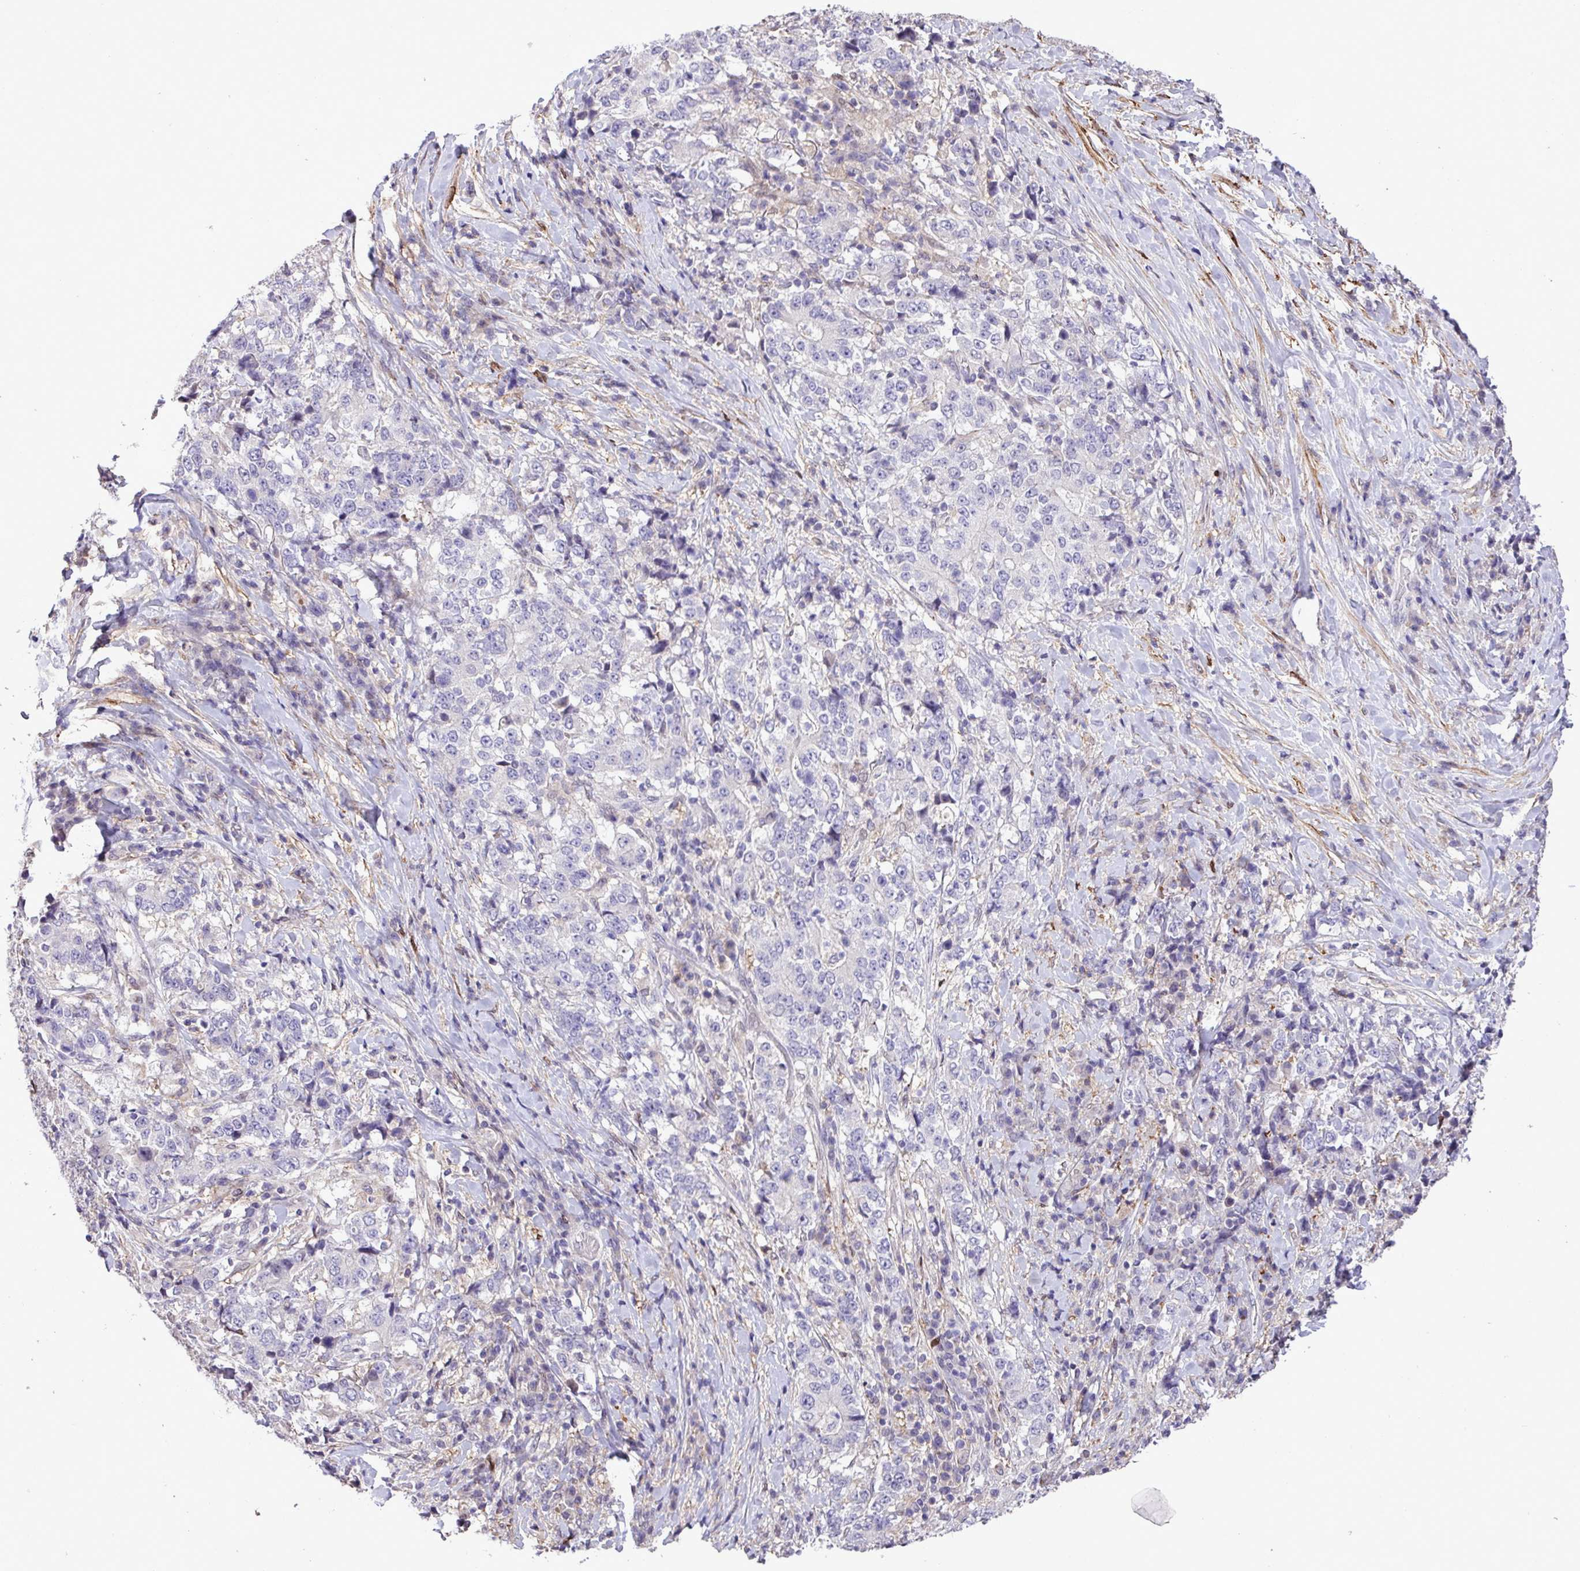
{"staining": {"intensity": "negative", "quantity": "none", "location": "none"}, "tissue": "stomach cancer", "cell_type": "Tumor cells", "image_type": "cancer", "snomed": [{"axis": "morphology", "description": "Normal tissue, NOS"}, {"axis": "morphology", "description": "Adenocarcinoma, NOS"}, {"axis": "topography", "description": "Stomach, upper"}, {"axis": "topography", "description": "Stomach"}], "caption": "Tumor cells show no significant staining in adenocarcinoma (stomach).", "gene": "RPP25L", "patient": {"sex": "male", "age": 59}}